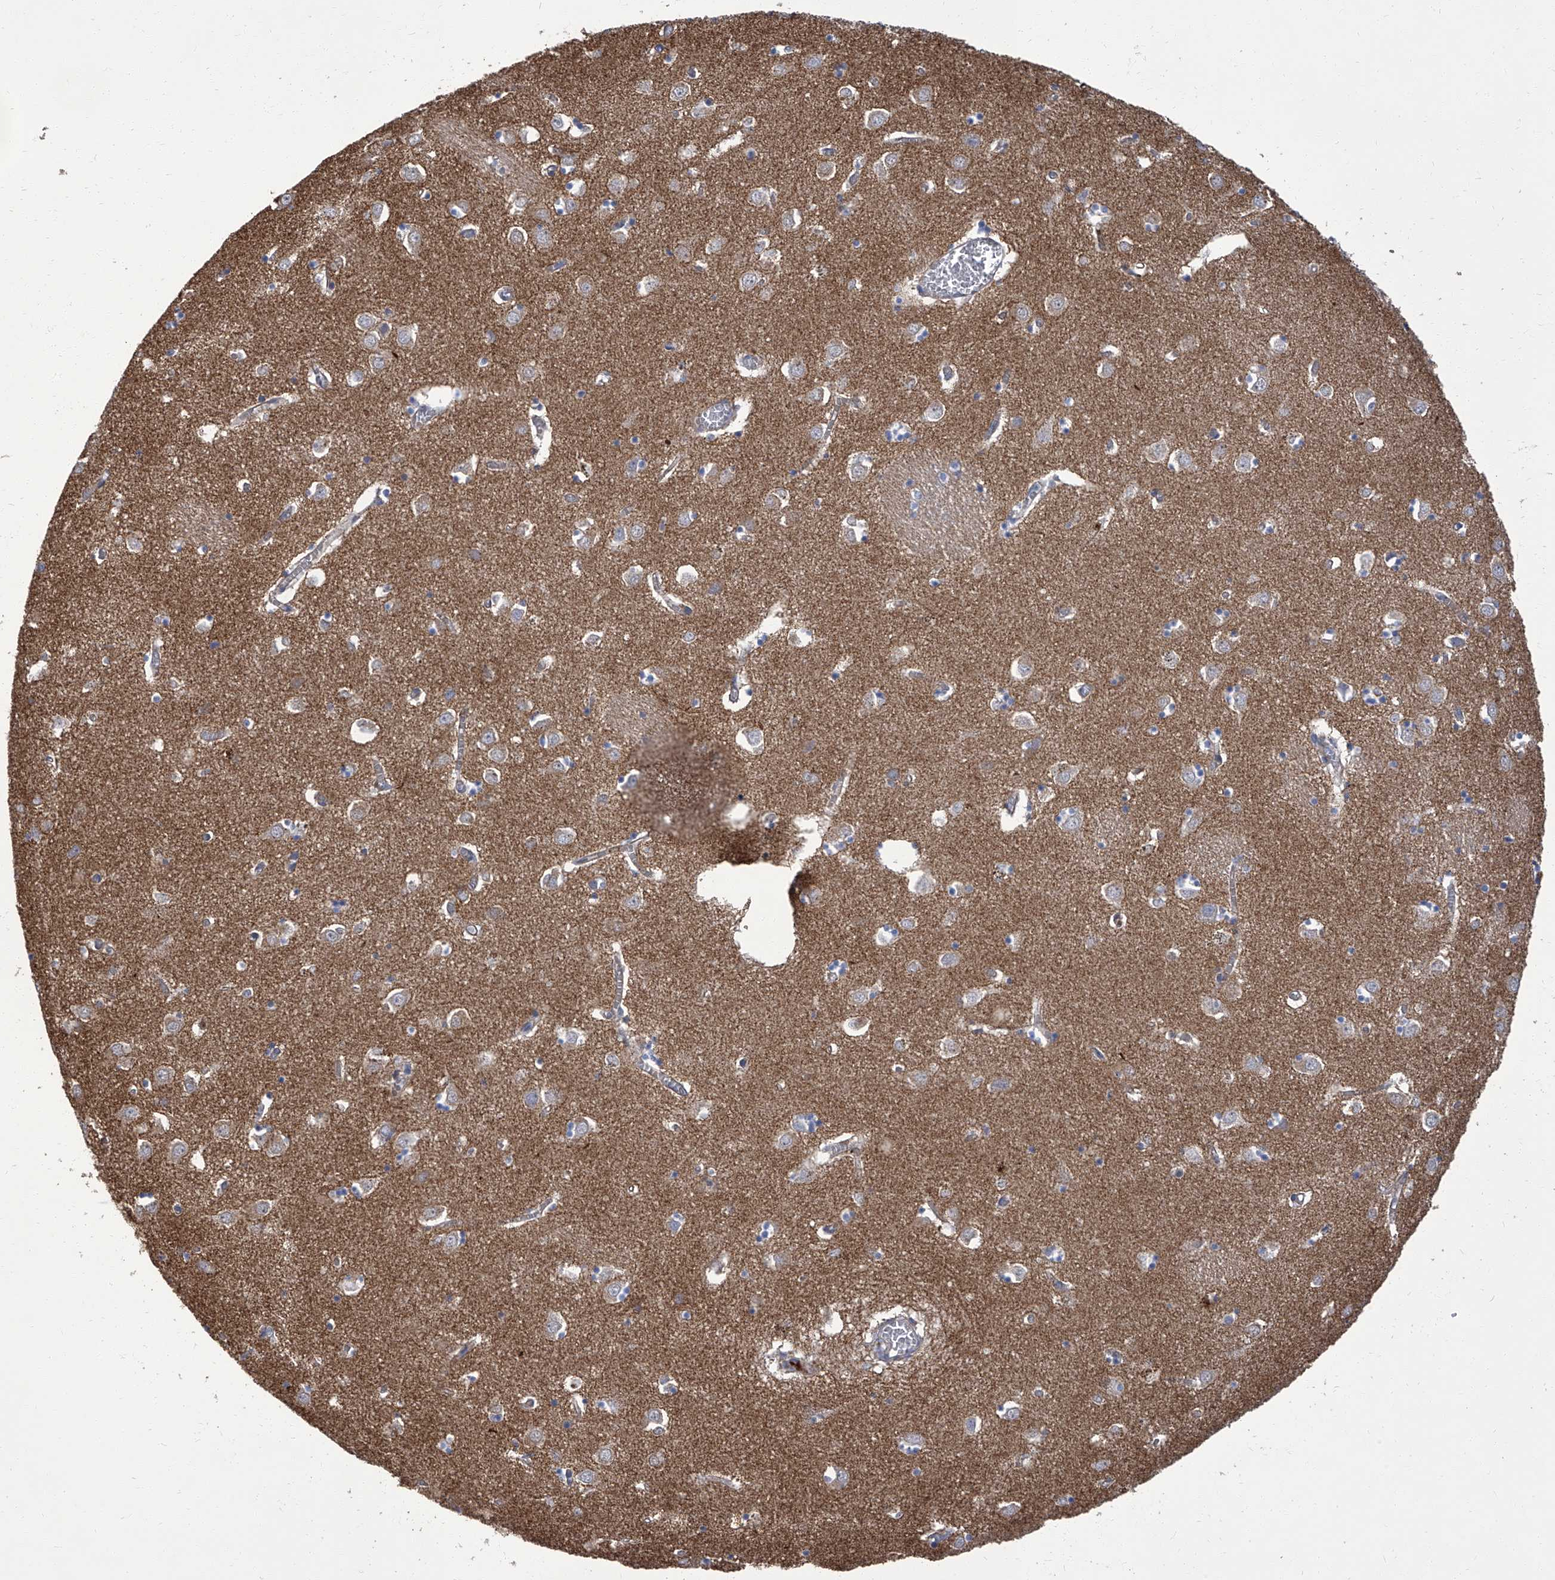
{"staining": {"intensity": "weak", "quantity": "<25%", "location": "cytoplasmic/membranous"}, "tissue": "caudate", "cell_type": "Glial cells", "image_type": "normal", "snomed": [{"axis": "morphology", "description": "Normal tissue, NOS"}, {"axis": "topography", "description": "Lateral ventricle wall"}], "caption": "Immunohistochemical staining of unremarkable caudate exhibits no significant expression in glial cells.", "gene": "PARD3", "patient": {"sex": "male", "age": 70}}